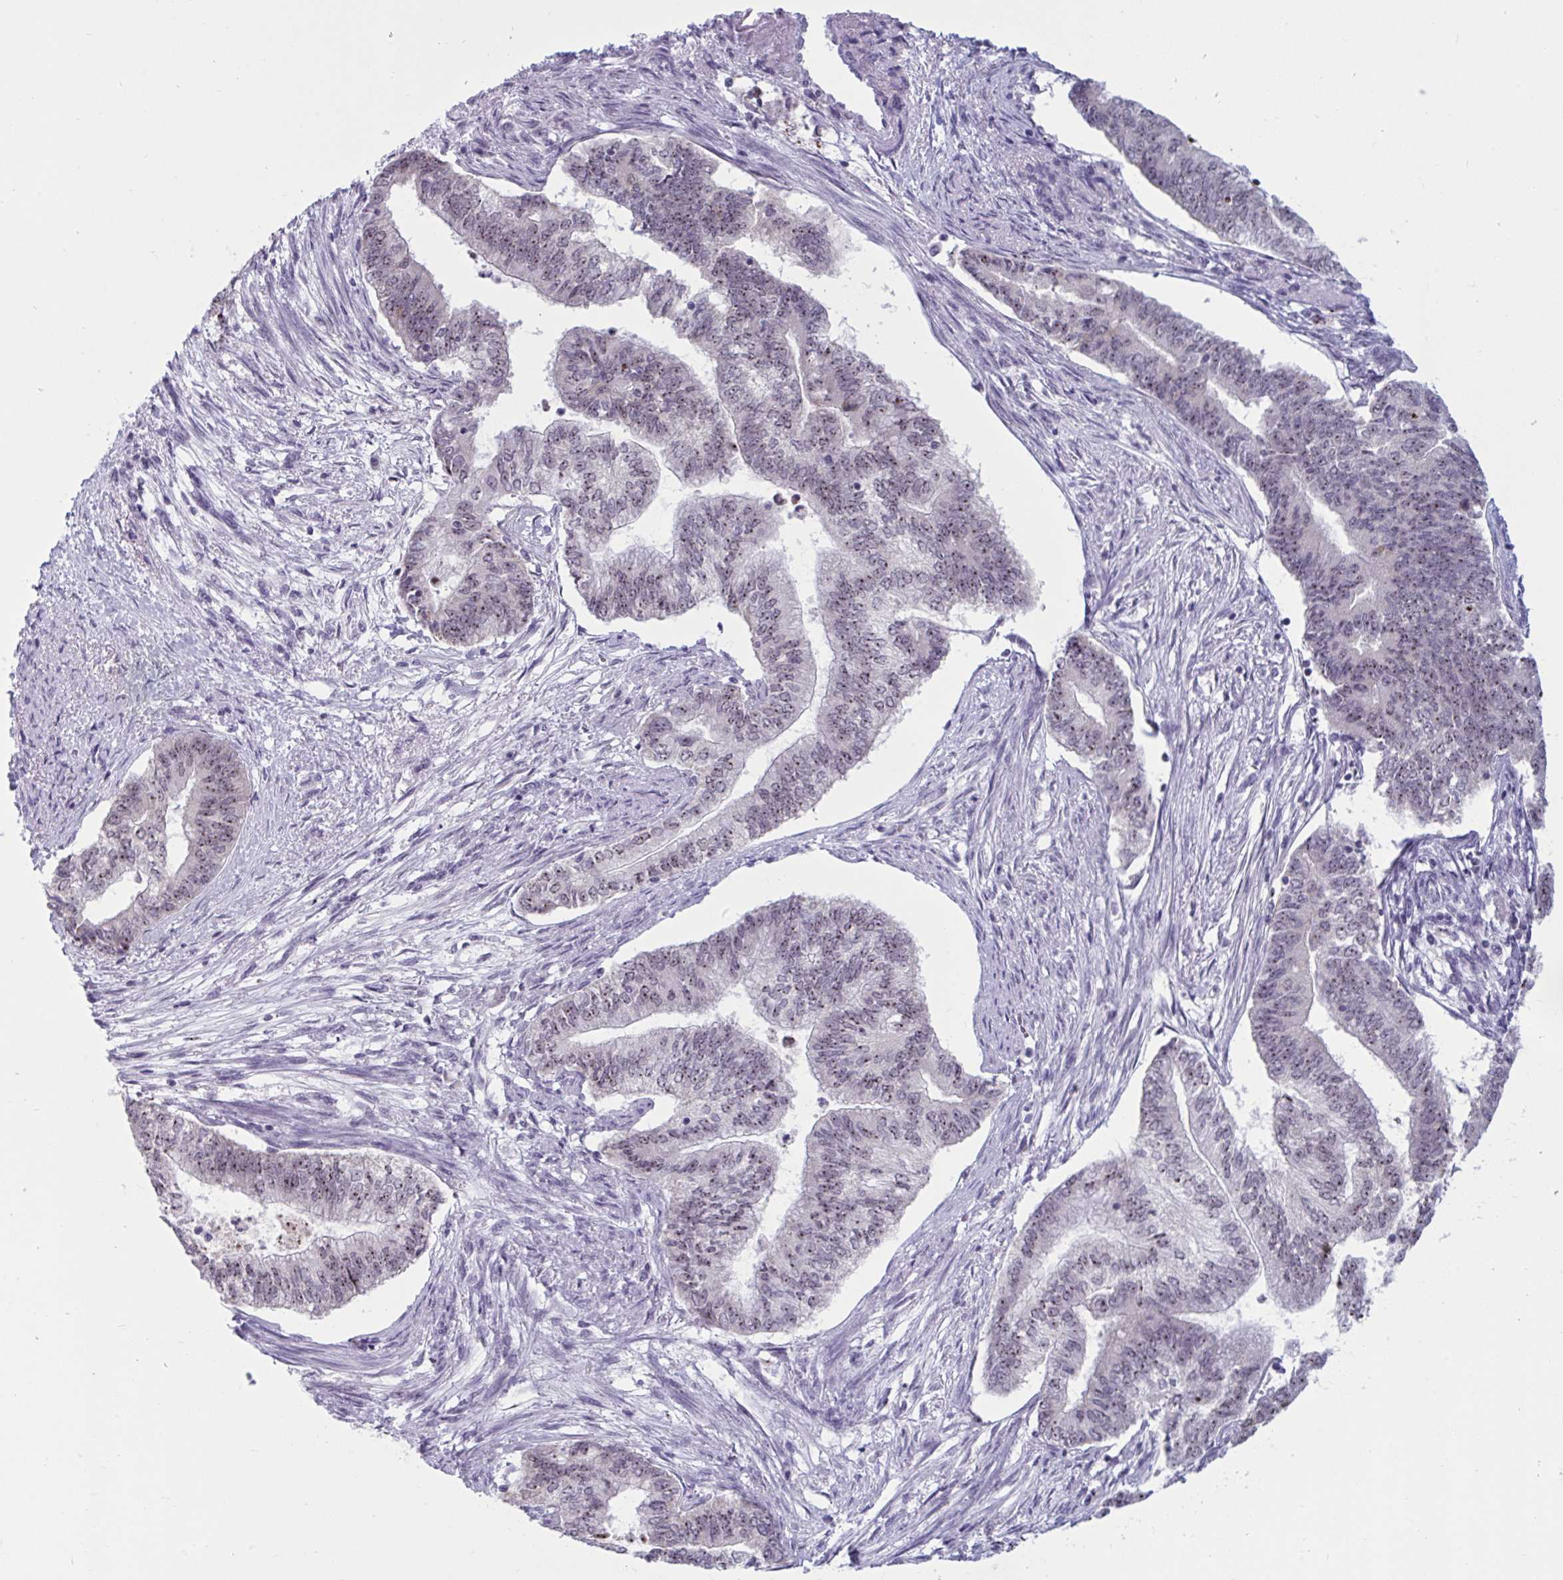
{"staining": {"intensity": "weak", "quantity": ">75%", "location": "nuclear"}, "tissue": "endometrial cancer", "cell_type": "Tumor cells", "image_type": "cancer", "snomed": [{"axis": "morphology", "description": "Adenocarcinoma, NOS"}, {"axis": "topography", "description": "Endometrium"}], "caption": "Immunohistochemical staining of human adenocarcinoma (endometrial) demonstrates weak nuclear protein positivity in approximately >75% of tumor cells.", "gene": "TGM6", "patient": {"sex": "female", "age": 65}}